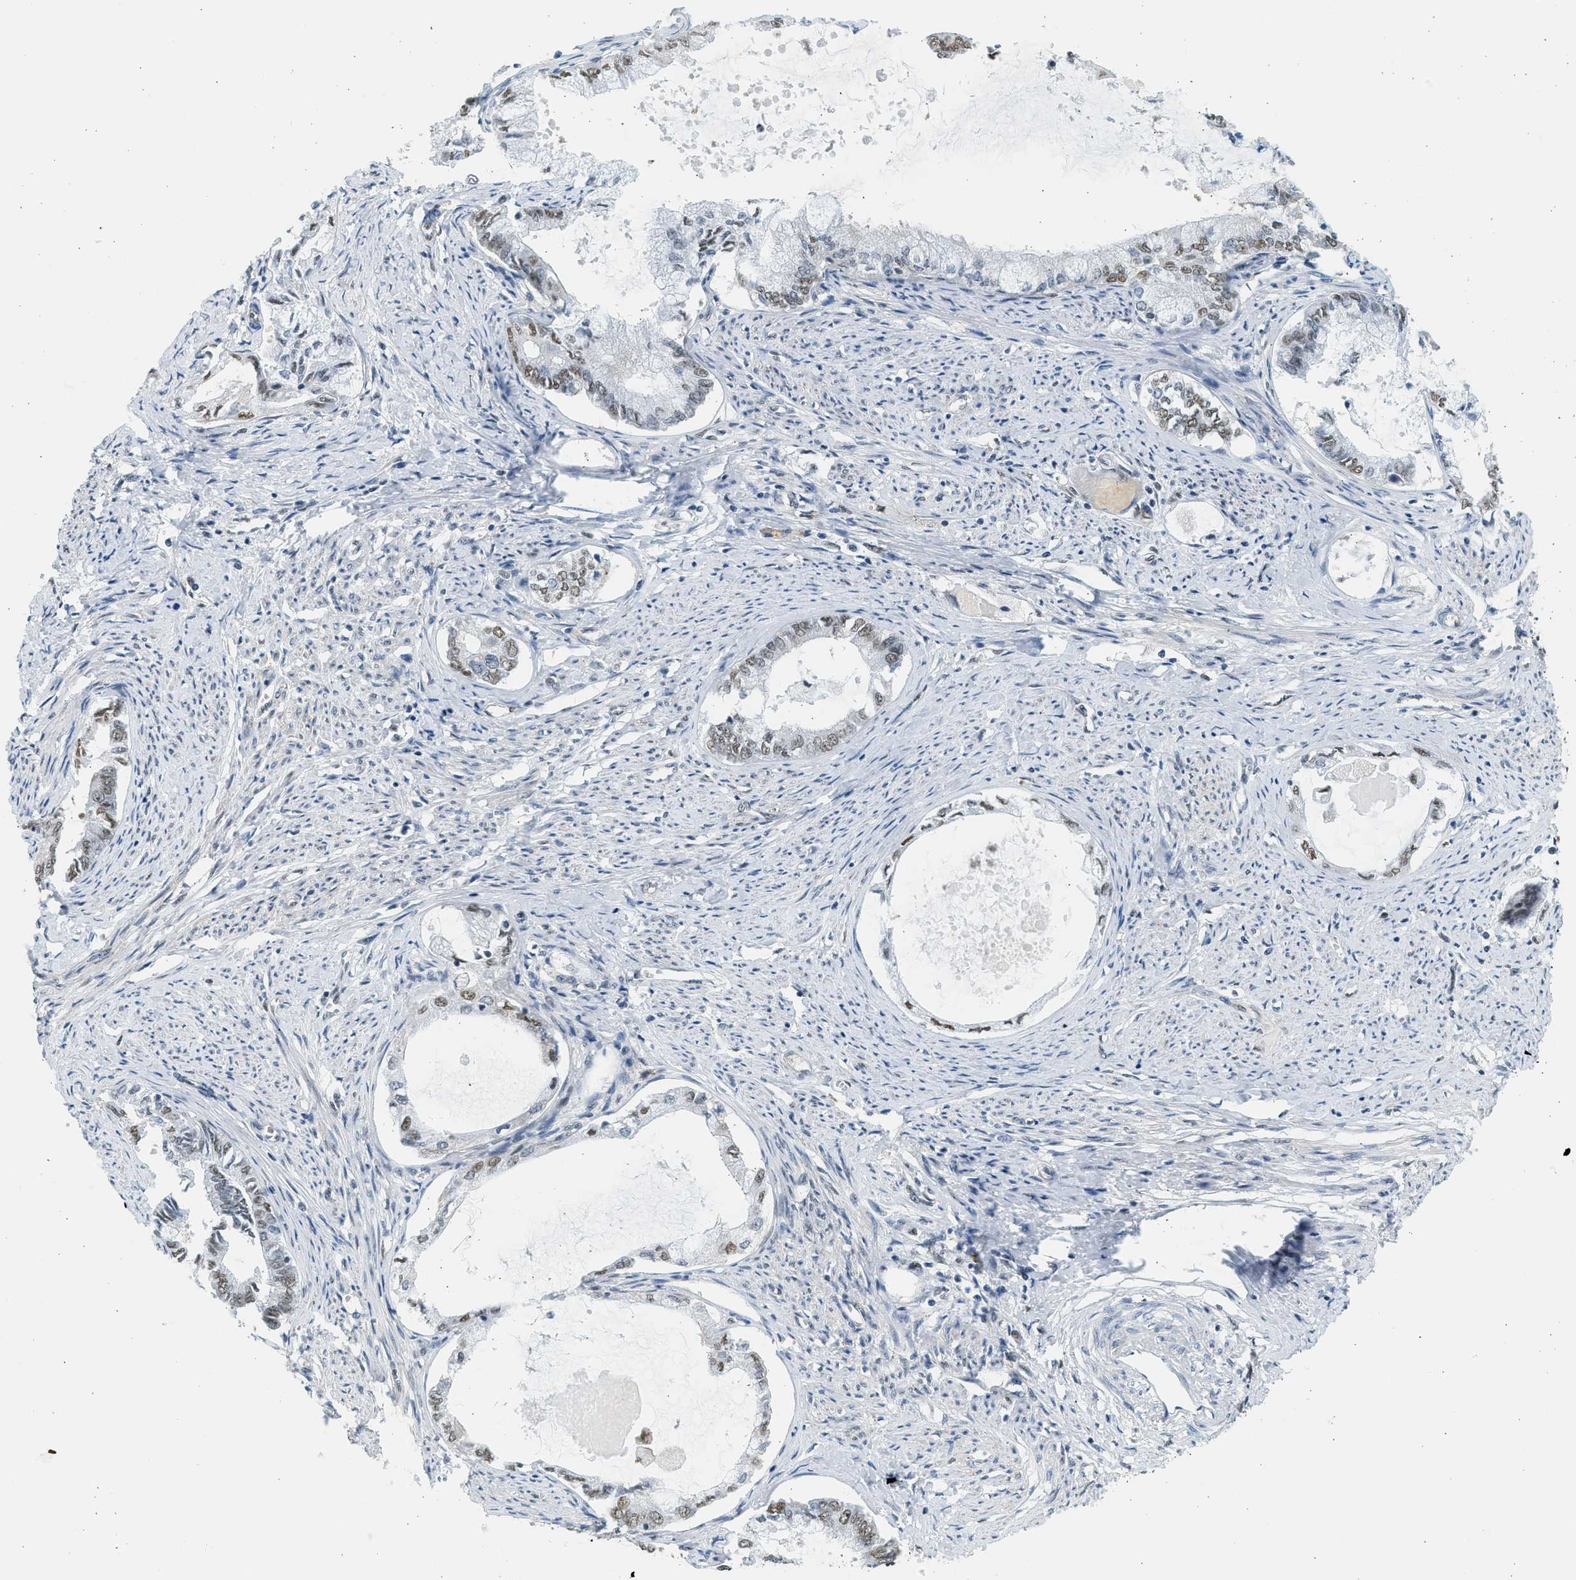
{"staining": {"intensity": "weak", "quantity": "25%-75%", "location": "nuclear"}, "tissue": "endometrial cancer", "cell_type": "Tumor cells", "image_type": "cancer", "snomed": [{"axis": "morphology", "description": "Adenocarcinoma, NOS"}, {"axis": "topography", "description": "Endometrium"}], "caption": "Immunohistochemical staining of human endometrial cancer reveals low levels of weak nuclear protein positivity in approximately 25%-75% of tumor cells. The staining was performed using DAB (3,3'-diaminobenzidine), with brown indicating positive protein expression. Nuclei are stained blue with hematoxylin.", "gene": "HIPK1", "patient": {"sex": "female", "age": 86}}